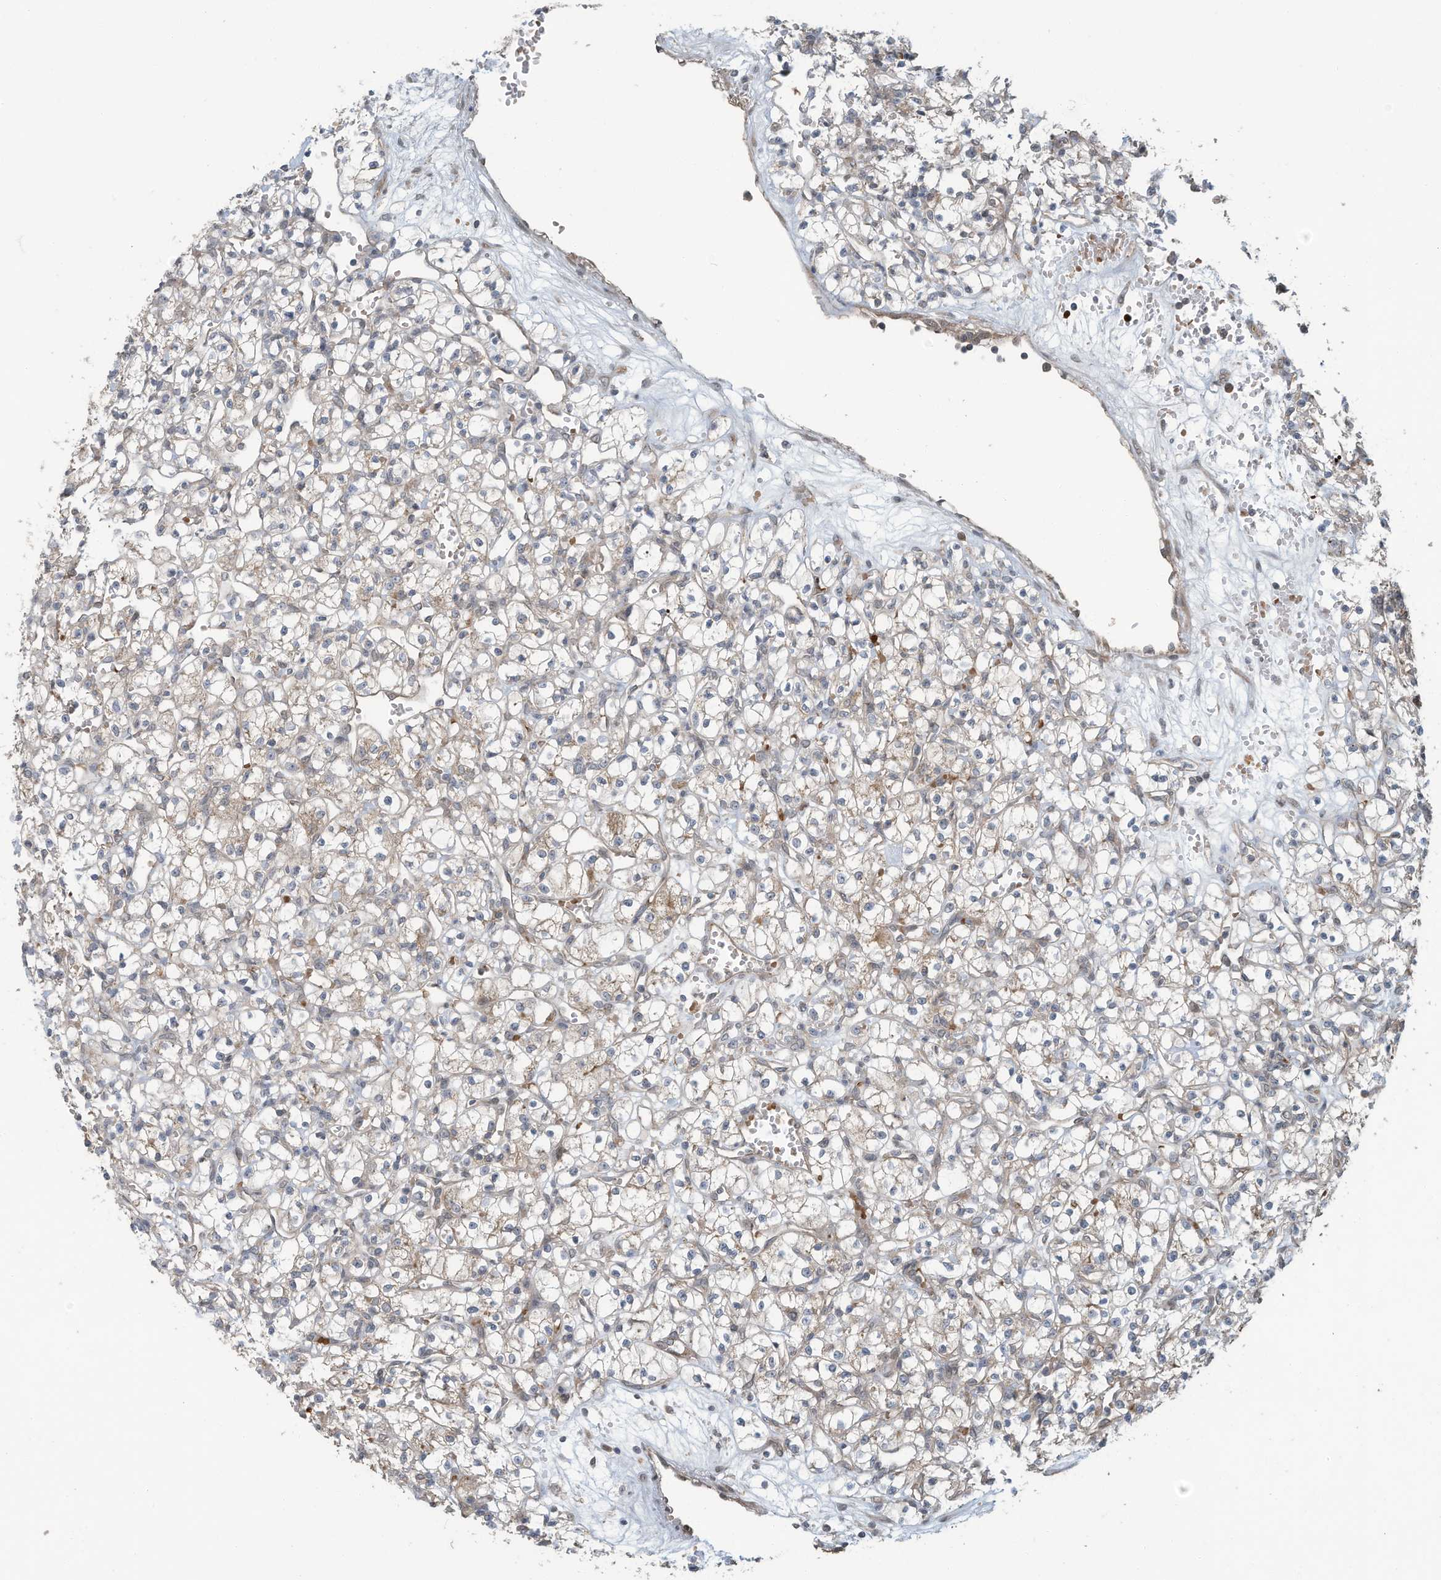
{"staining": {"intensity": "weak", "quantity": "25%-75%", "location": "cytoplasmic/membranous"}, "tissue": "renal cancer", "cell_type": "Tumor cells", "image_type": "cancer", "snomed": [{"axis": "morphology", "description": "Adenocarcinoma, NOS"}, {"axis": "topography", "description": "Kidney"}], "caption": "Weak cytoplasmic/membranous staining is present in approximately 25%-75% of tumor cells in adenocarcinoma (renal).", "gene": "ERI2", "patient": {"sex": "female", "age": 59}}